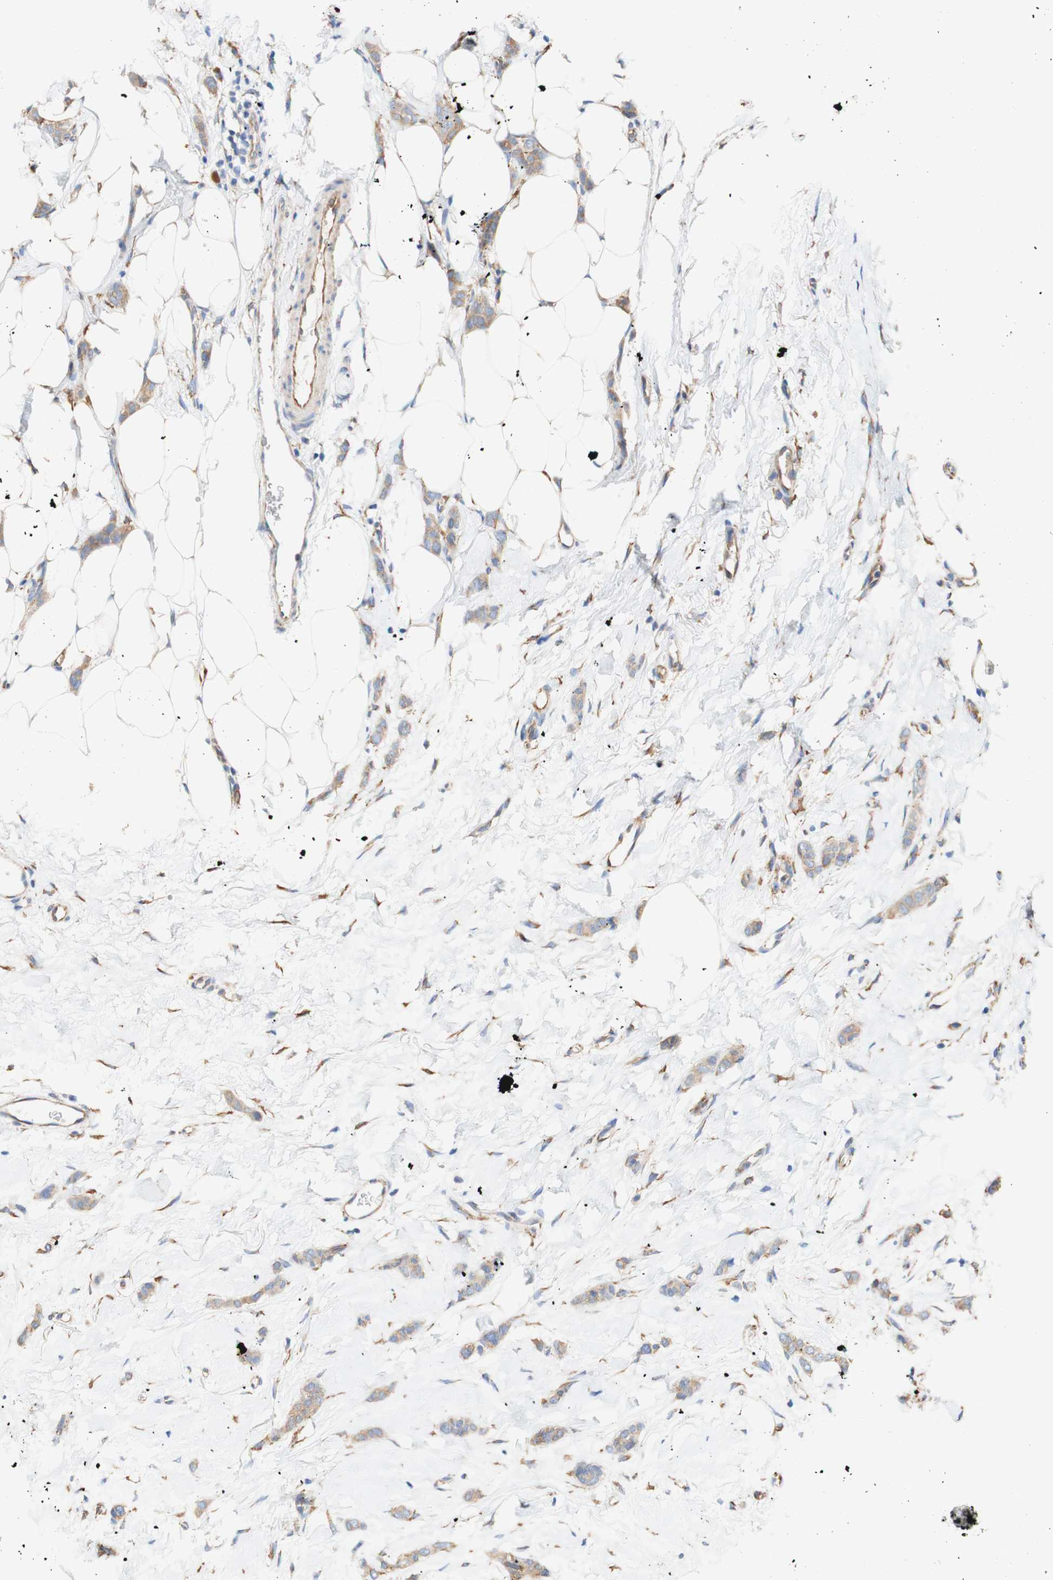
{"staining": {"intensity": "weak", "quantity": ">75%", "location": "cytoplasmic/membranous"}, "tissue": "breast cancer", "cell_type": "Tumor cells", "image_type": "cancer", "snomed": [{"axis": "morphology", "description": "Lobular carcinoma"}, {"axis": "topography", "description": "Skin"}, {"axis": "topography", "description": "Breast"}], "caption": "Weak cytoplasmic/membranous expression is identified in approximately >75% of tumor cells in breast cancer.", "gene": "EIF2AK4", "patient": {"sex": "female", "age": 46}}